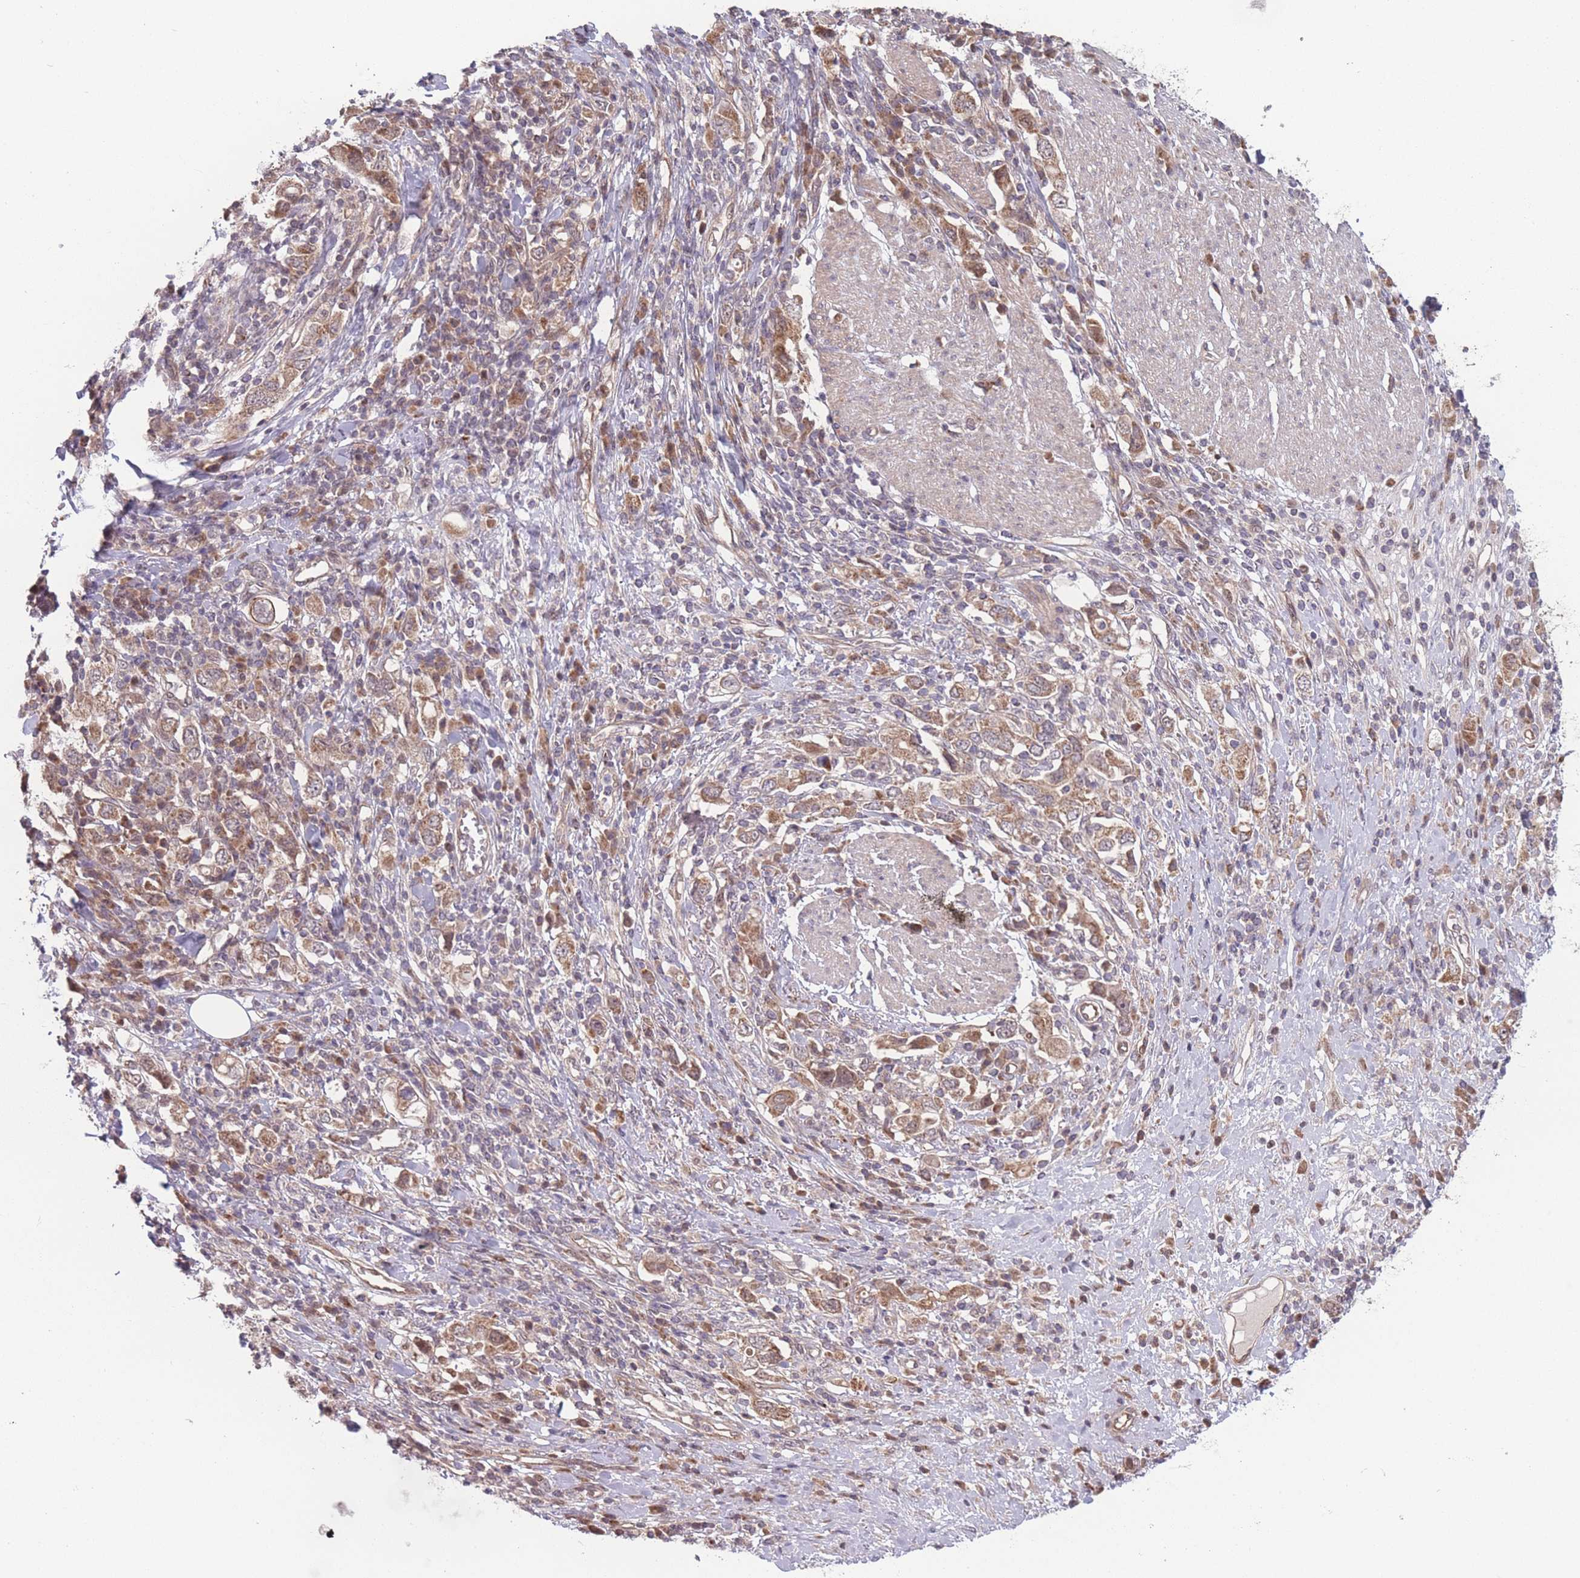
{"staining": {"intensity": "moderate", "quantity": ">75%", "location": "cytoplasmic/membranous"}, "tissue": "stomach cancer", "cell_type": "Tumor cells", "image_type": "cancer", "snomed": [{"axis": "morphology", "description": "Adenocarcinoma, NOS"}, {"axis": "topography", "description": "Stomach, upper"}, {"axis": "topography", "description": "Stomach"}], "caption": "Tumor cells reveal moderate cytoplasmic/membranous staining in approximately >75% of cells in stomach cancer.", "gene": "RPS18", "patient": {"sex": "male", "age": 62}}